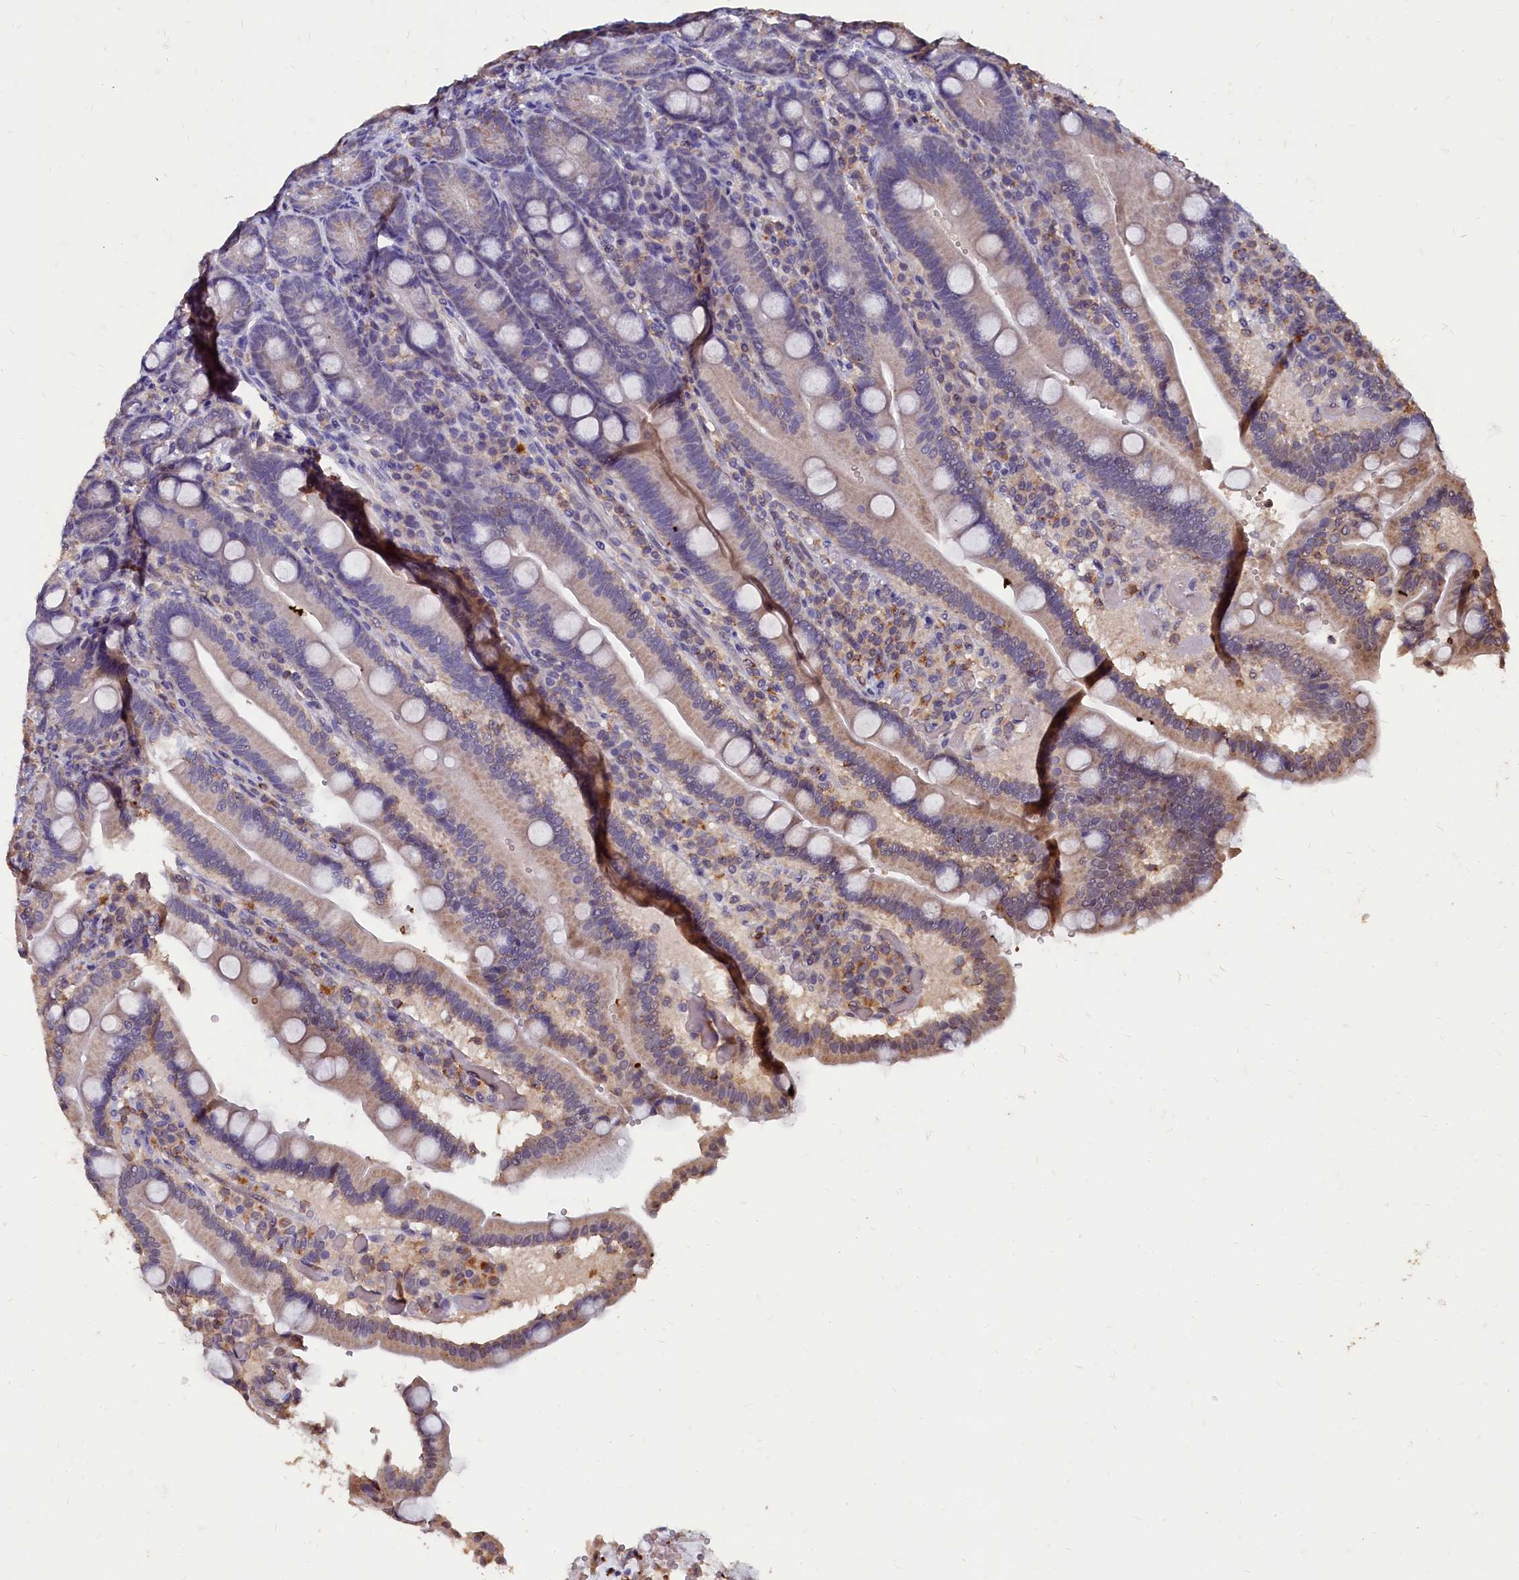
{"staining": {"intensity": "weak", "quantity": "<25%", "location": "cytoplasmic/membranous"}, "tissue": "duodenum", "cell_type": "Glandular cells", "image_type": "normal", "snomed": [{"axis": "morphology", "description": "Normal tissue, NOS"}, {"axis": "topography", "description": "Duodenum"}], "caption": "DAB (3,3'-diaminobenzidine) immunohistochemical staining of normal duodenum displays no significant positivity in glandular cells. The staining was performed using DAB (3,3'-diaminobenzidine) to visualize the protein expression in brown, while the nuclei were stained in blue with hematoxylin (Magnification: 20x).", "gene": "CSTPP1", "patient": {"sex": "female", "age": 62}}